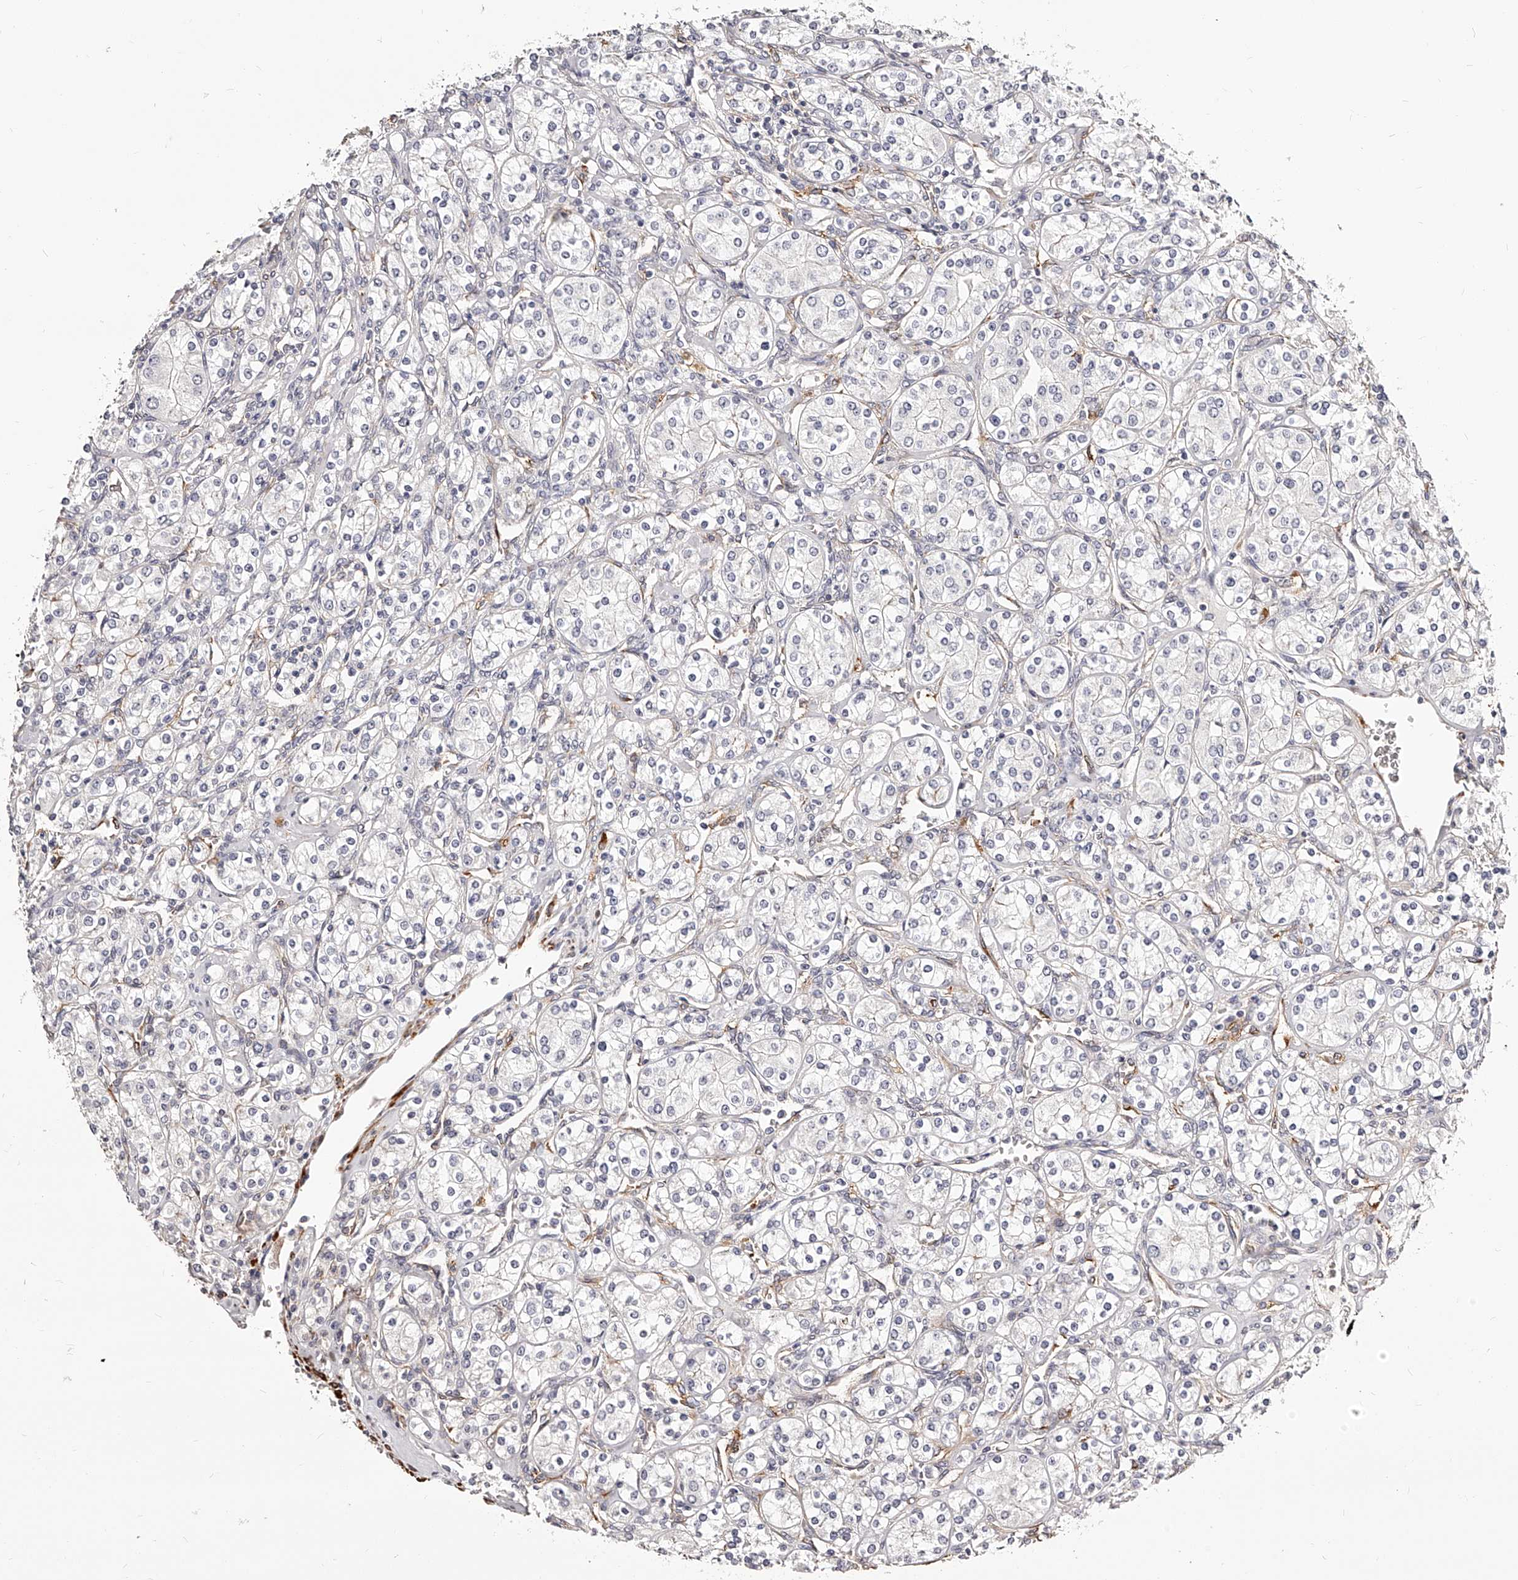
{"staining": {"intensity": "negative", "quantity": "none", "location": "none"}, "tissue": "renal cancer", "cell_type": "Tumor cells", "image_type": "cancer", "snomed": [{"axis": "morphology", "description": "Adenocarcinoma, NOS"}, {"axis": "topography", "description": "Kidney"}], "caption": "Renal cancer was stained to show a protein in brown. There is no significant positivity in tumor cells.", "gene": "CD82", "patient": {"sex": "male", "age": 77}}